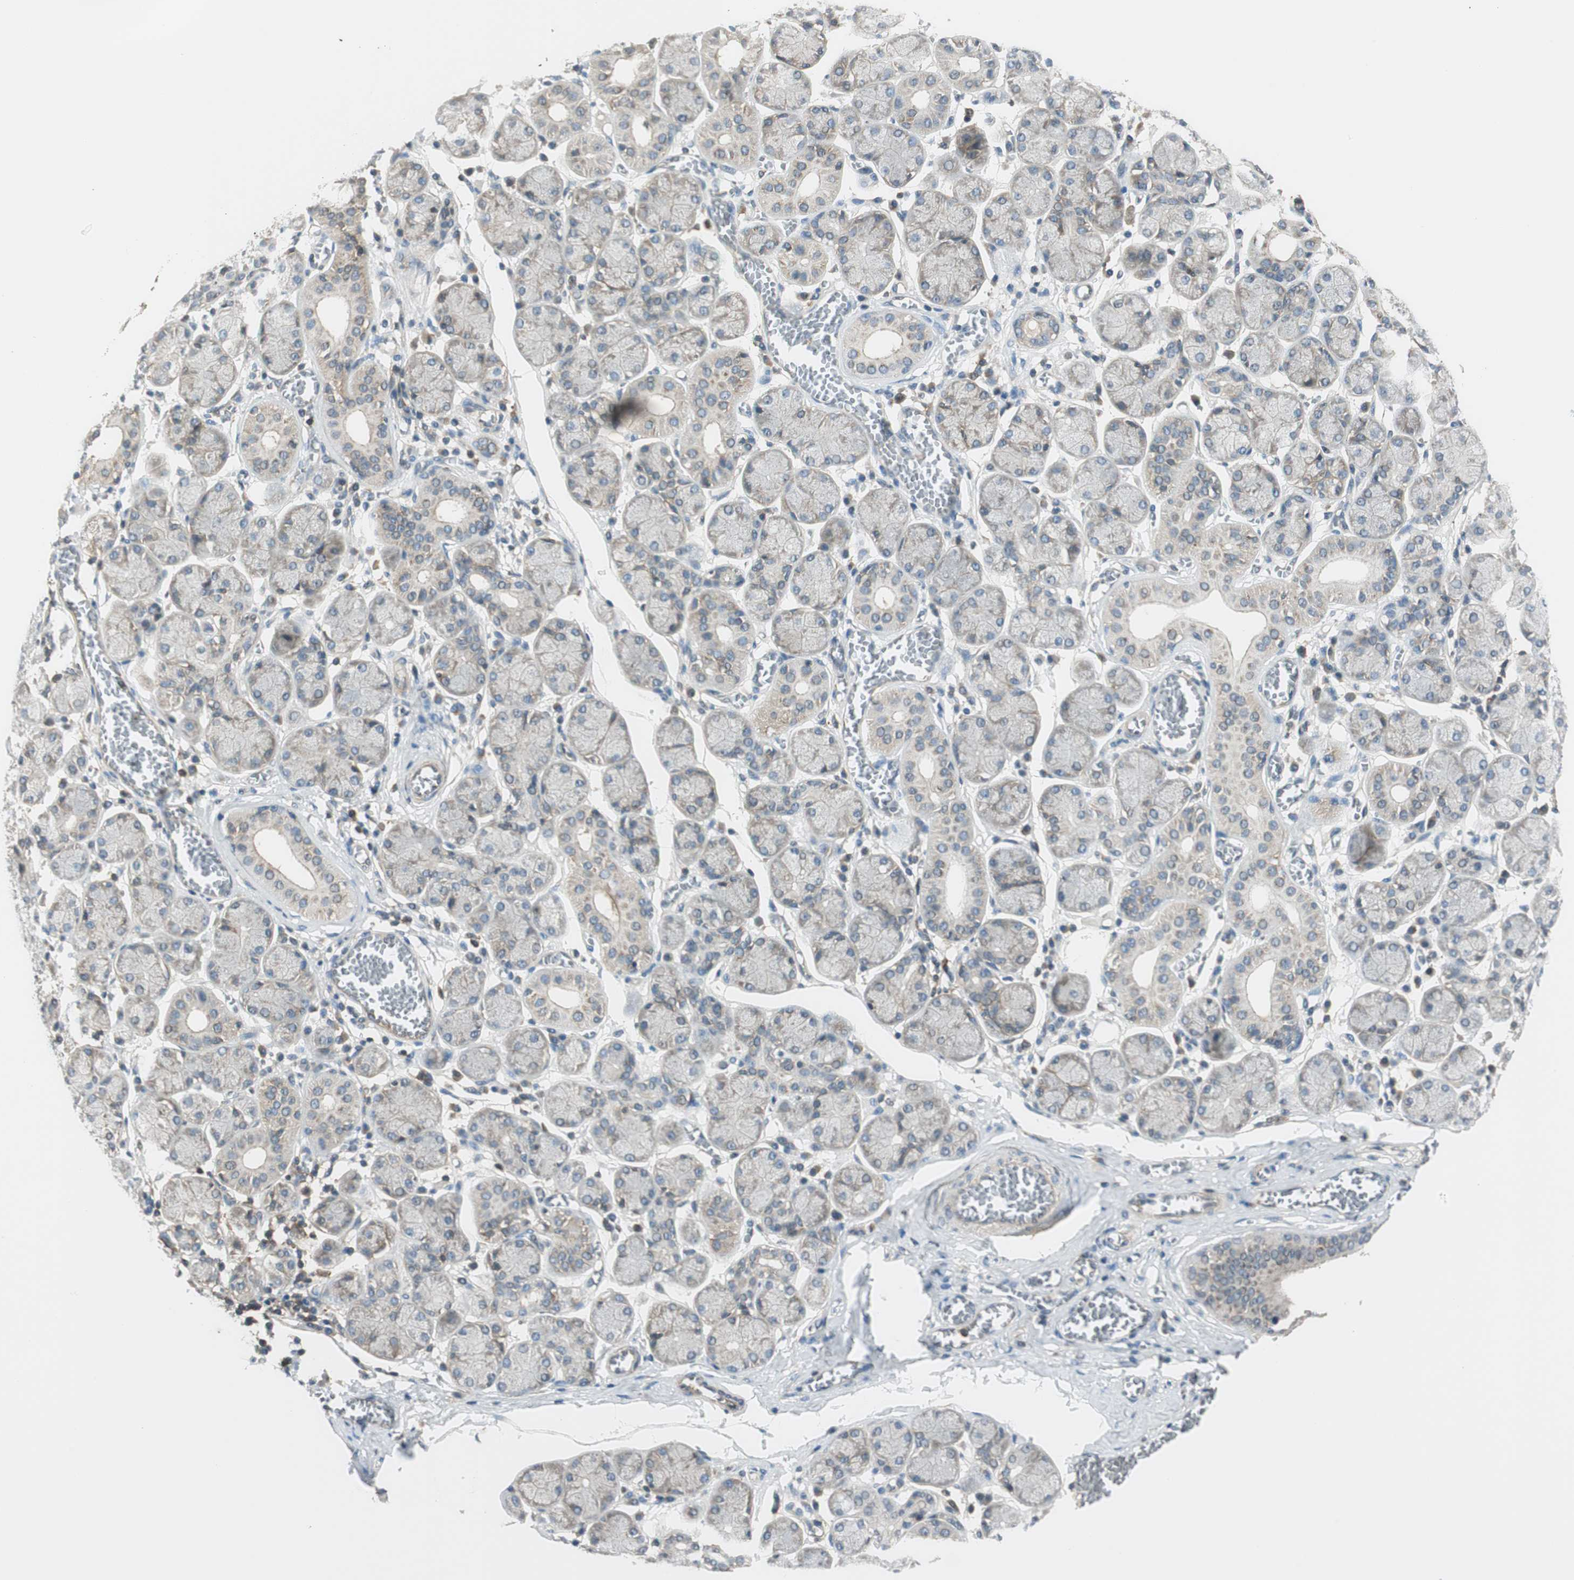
{"staining": {"intensity": "moderate", "quantity": "25%-75%", "location": "cytoplasmic/membranous"}, "tissue": "salivary gland", "cell_type": "Glandular cells", "image_type": "normal", "snomed": [{"axis": "morphology", "description": "Normal tissue, NOS"}, {"axis": "topography", "description": "Salivary gland"}], "caption": "This is a micrograph of immunohistochemistry staining of normal salivary gland, which shows moderate staining in the cytoplasmic/membranous of glandular cells.", "gene": "PI4K2B", "patient": {"sex": "female", "age": 24}}